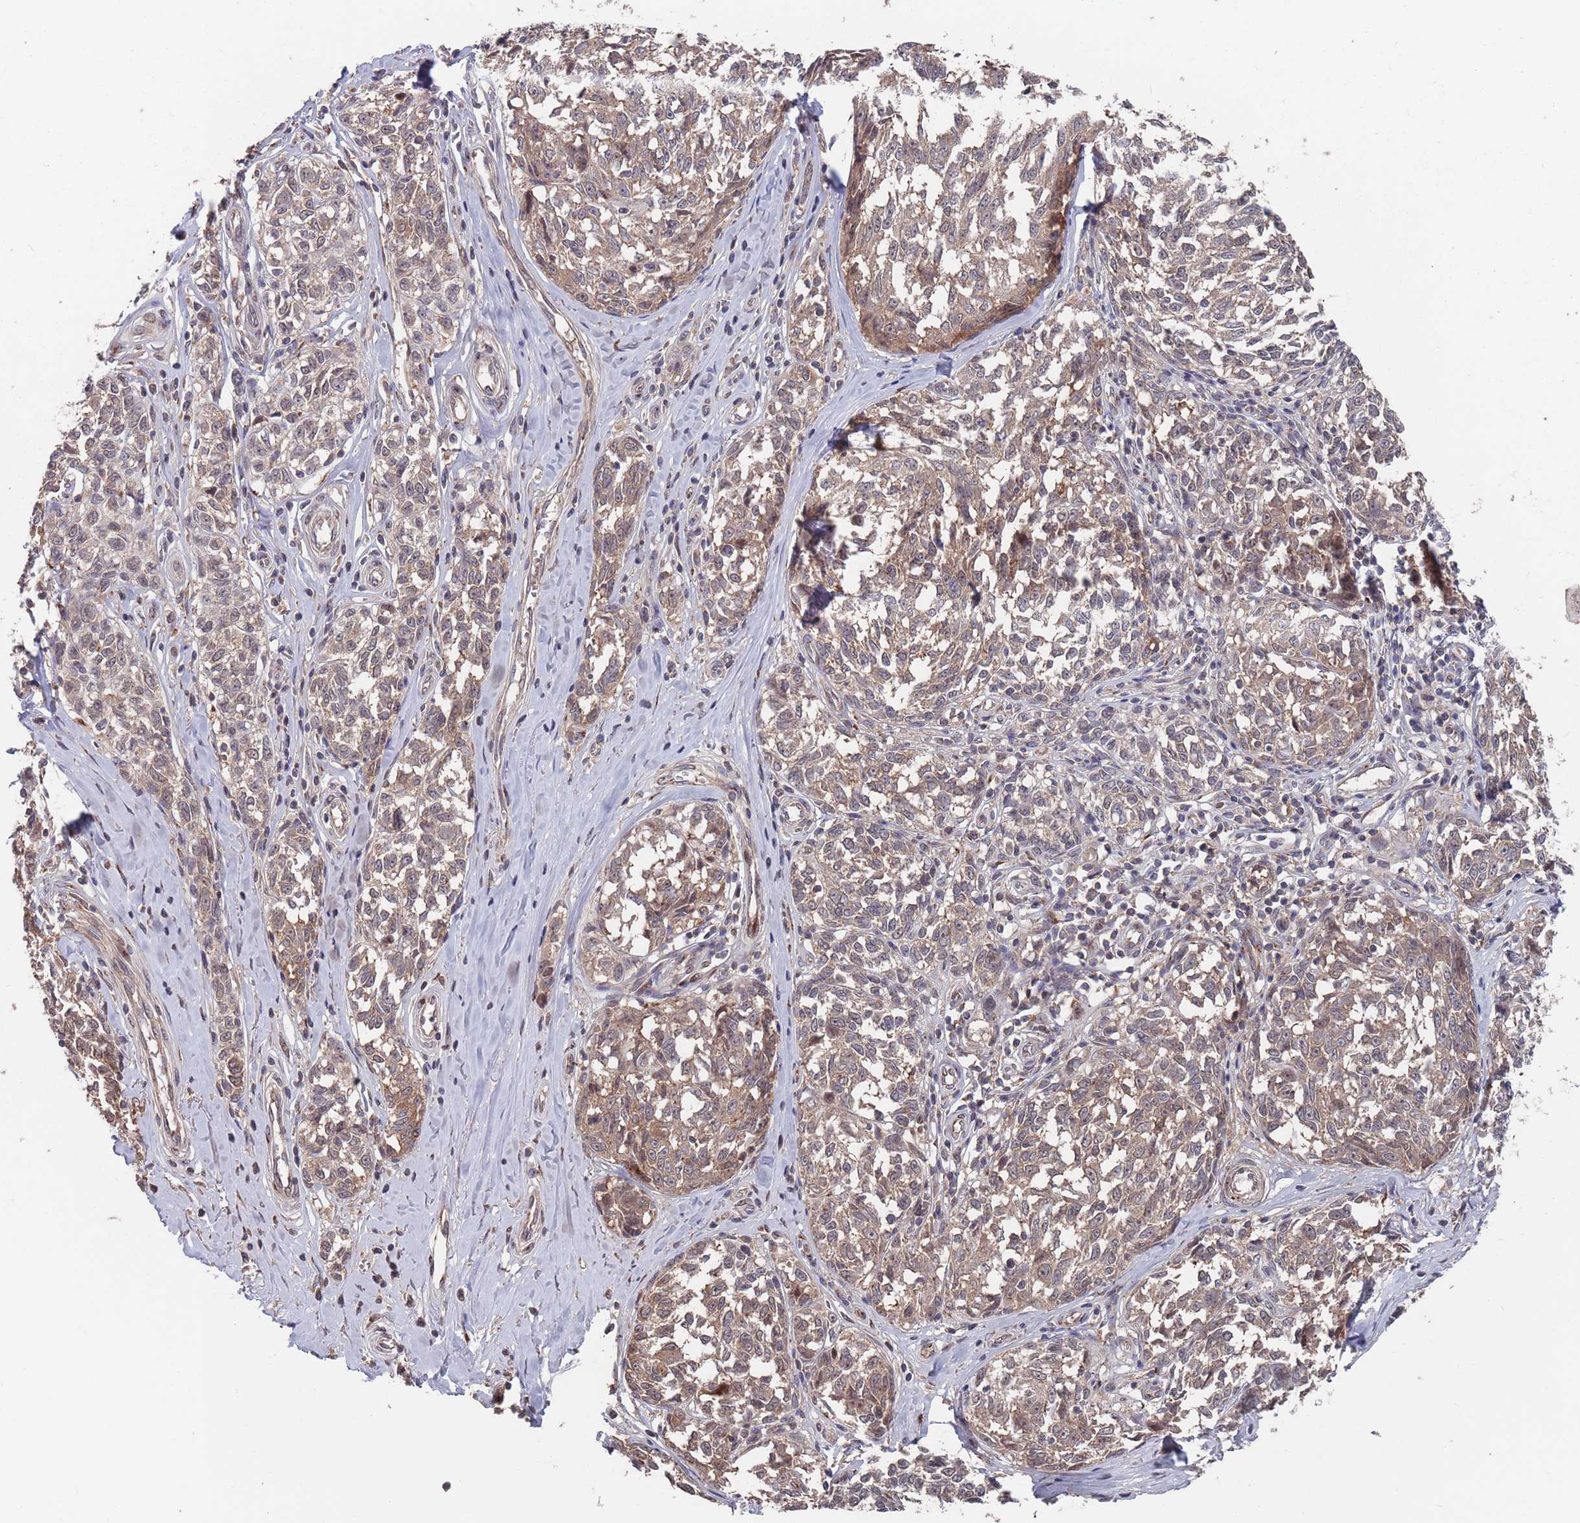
{"staining": {"intensity": "weak", "quantity": ">75%", "location": "cytoplasmic/membranous"}, "tissue": "melanoma", "cell_type": "Tumor cells", "image_type": "cancer", "snomed": [{"axis": "morphology", "description": "Normal tissue, NOS"}, {"axis": "morphology", "description": "Malignant melanoma, NOS"}, {"axis": "topography", "description": "Skin"}], "caption": "A high-resolution photomicrograph shows immunohistochemistry (IHC) staining of melanoma, which demonstrates weak cytoplasmic/membranous staining in about >75% of tumor cells.", "gene": "UNC45A", "patient": {"sex": "female", "age": 64}}